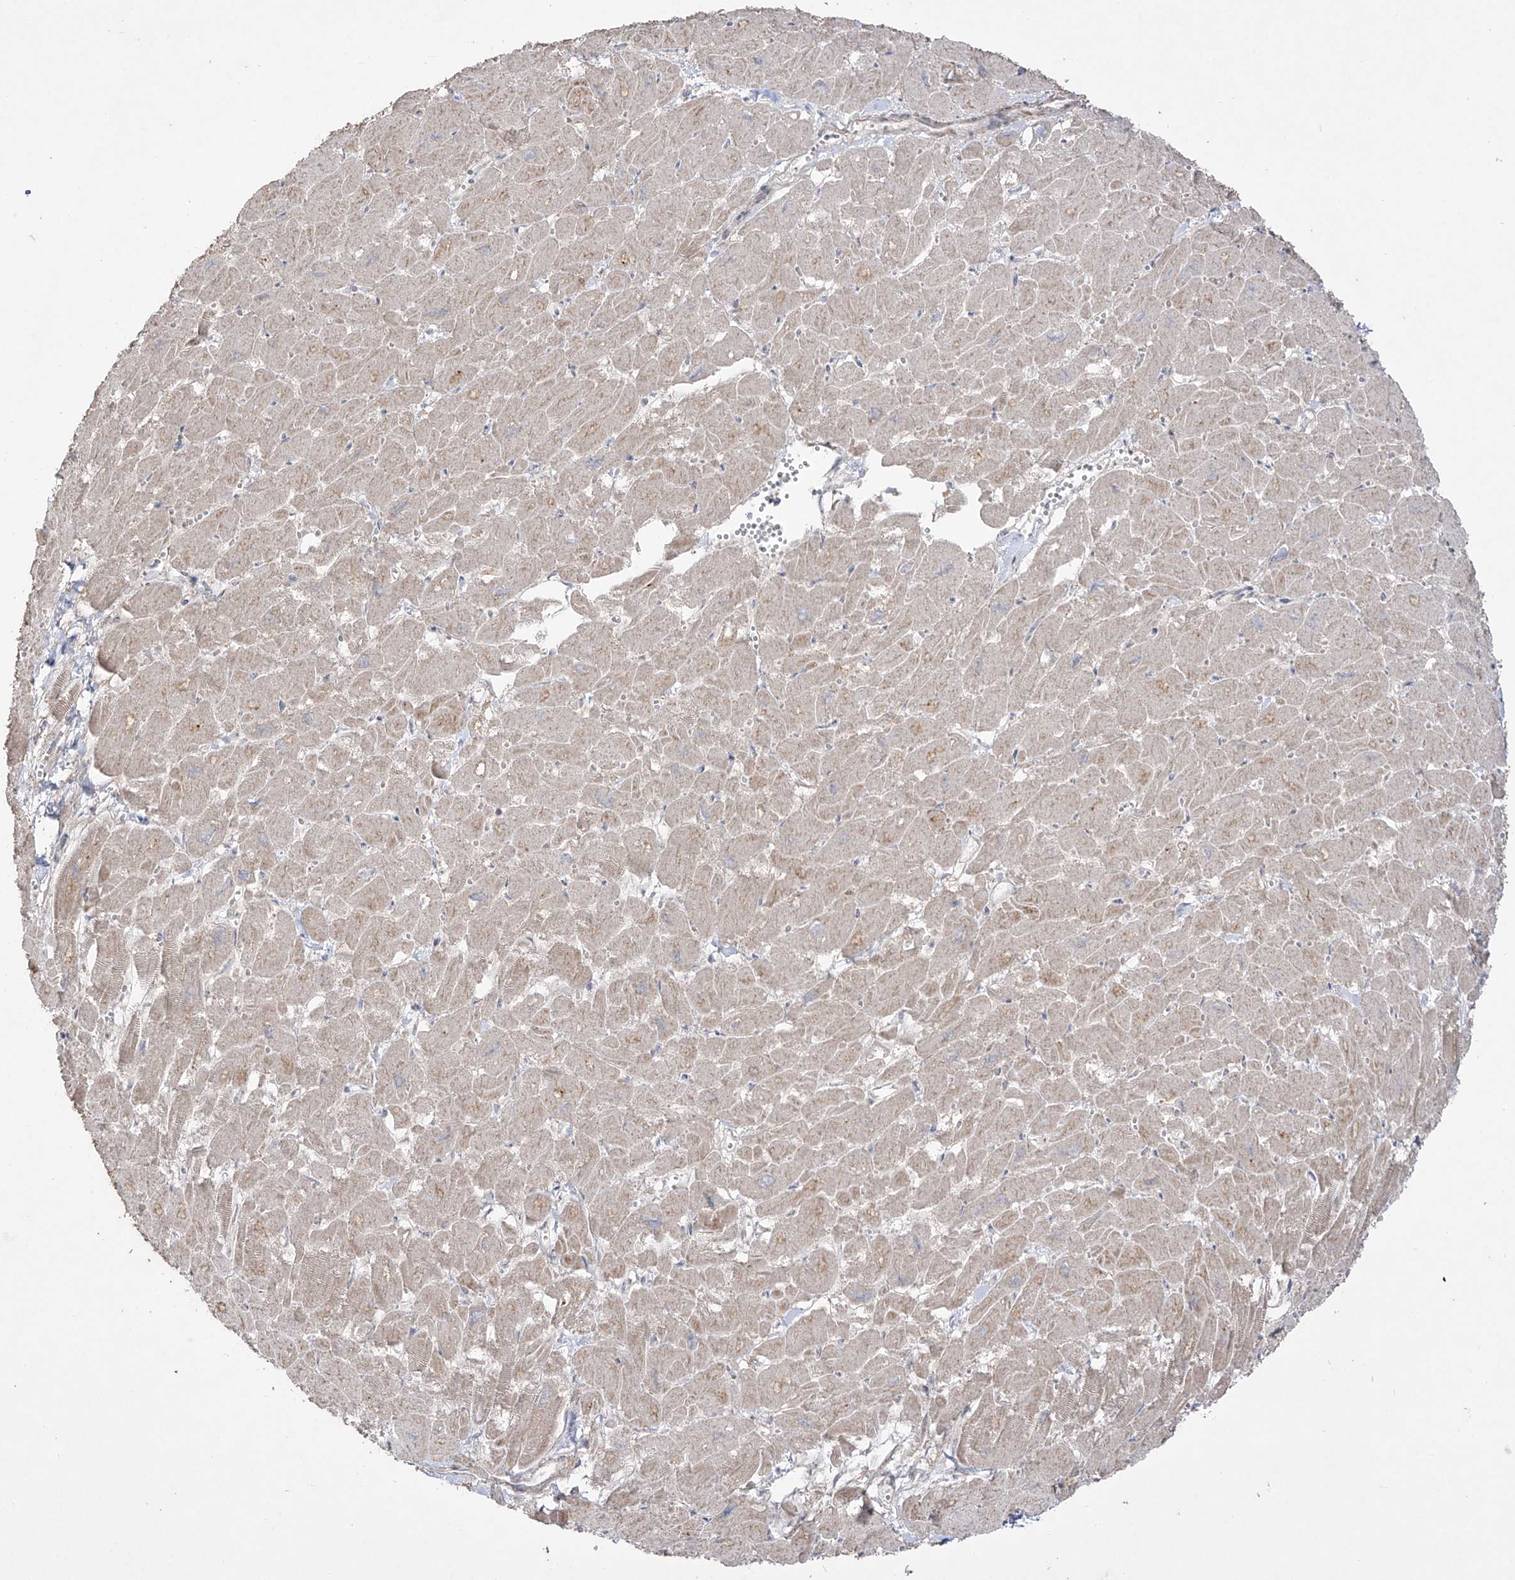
{"staining": {"intensity": "moderate", "quantity": "25%-75%", "location": "cytoplasmic/membranous"}, "tissue": "heart muscle", "cell_type": "Cardiomyocytes", "image_type": "normal", "snomed": [{"axis": "morphology", "description": "Normal tissue, NOS"}, {"axis": "topography", "description": "Heart"}], "caption": "Immunohistochemical staining of unremarkable human heart muscle shows moderate cytoplasmic/membranous protein expression in about 25%-75% of cardiomyocytes.", "gene": "YKT6", "patient": {"sex": "male", "age": 54}}